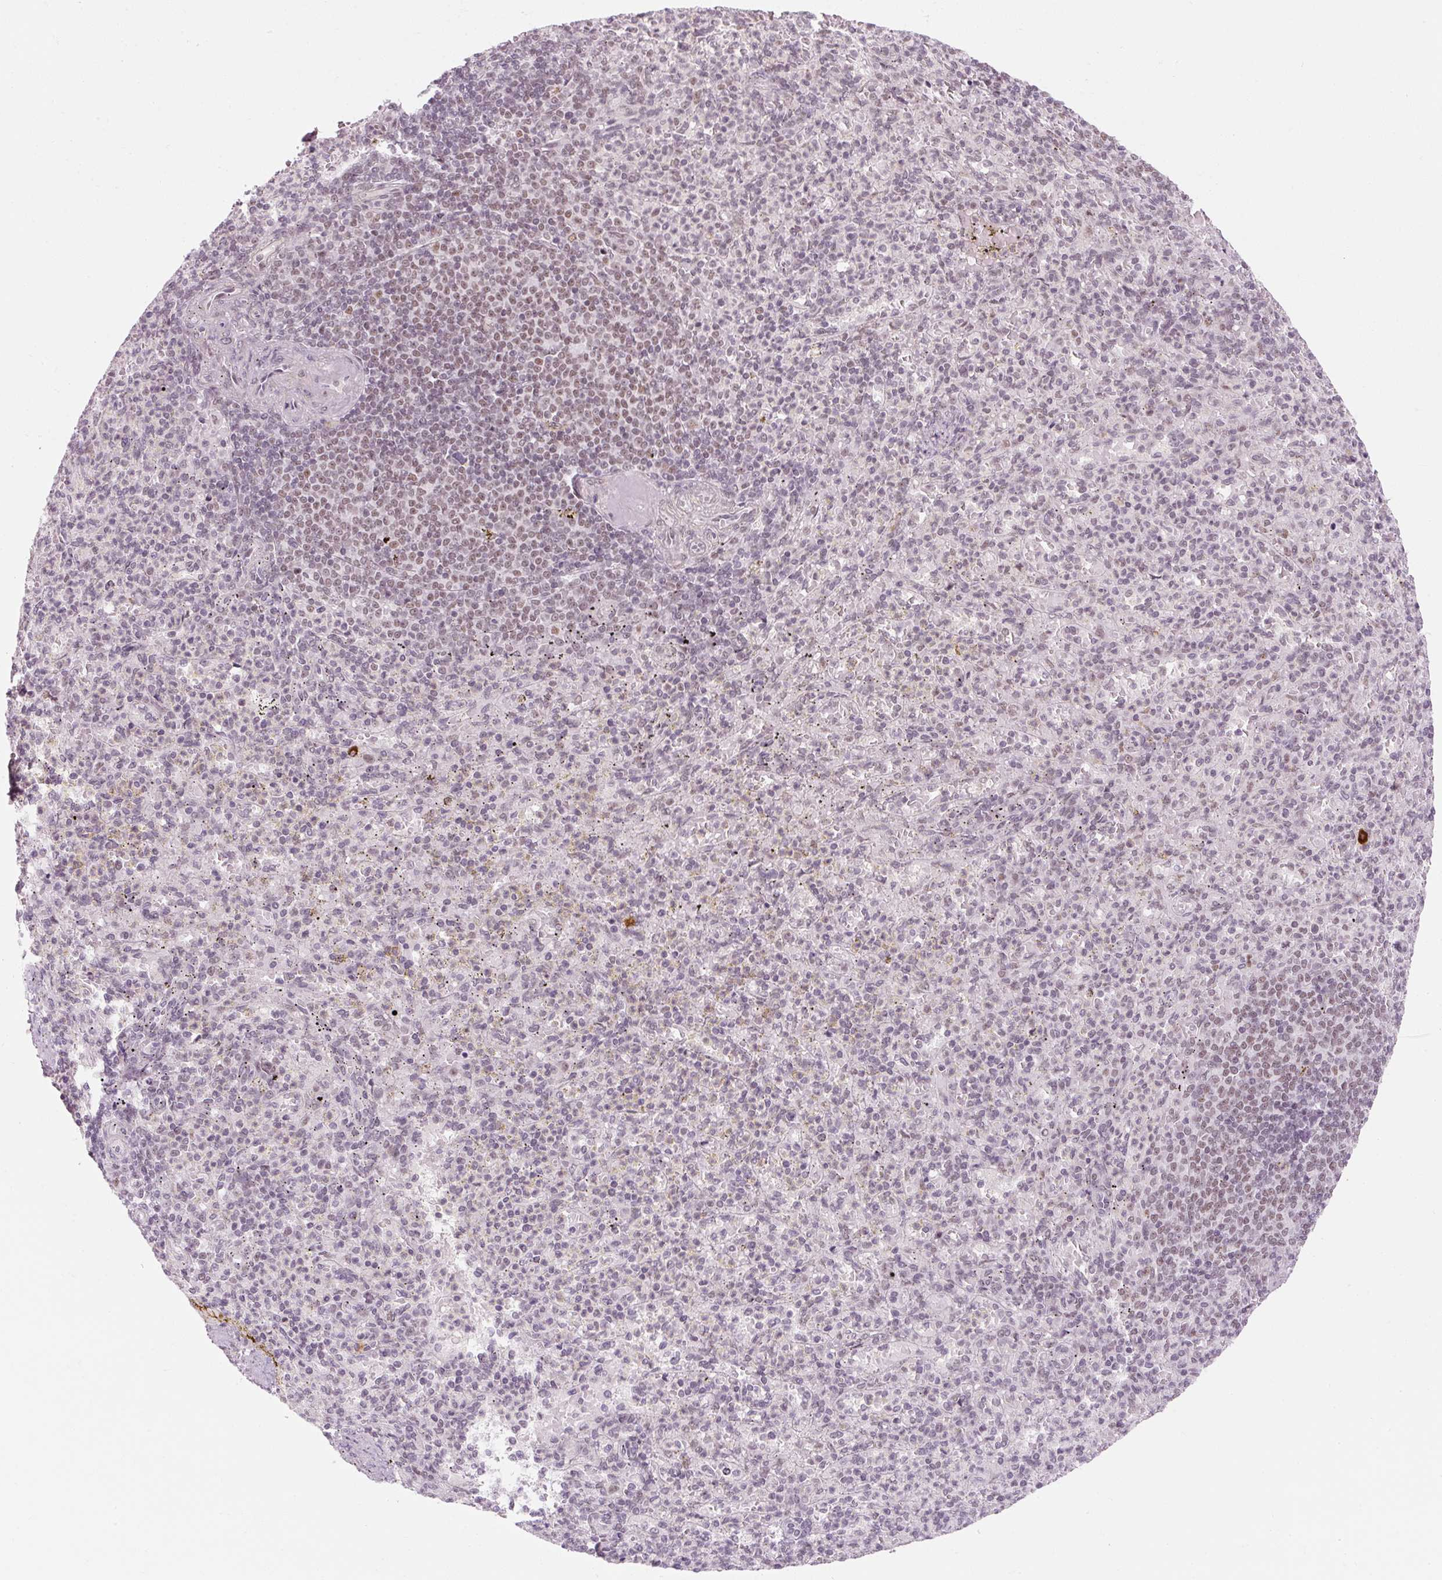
{"staining": {"intensity": "moderate", "quantity": "25%-75%", "location": "nuclear"}, "tissue": "spleen", "cell_type": "Cells in red pulp", "image_type": "normal", "snomed": [{"axis": "morphology", "description": "Normal tissue, NOS"}, {"axis": "topography", "description": "Spleen"}], "caption": "Cells in red pulp demonstrate moderate nuclear staining in about 25%-75% of cells in benign spleen. Using DAB (3,3'-diaminobenzidine) (brown) and hematoxylin (blue) stains, captured at high magnification using brightfield microscopy.", "gene": "U2AF2", "patient": {"sex": "female", "age": 74}}